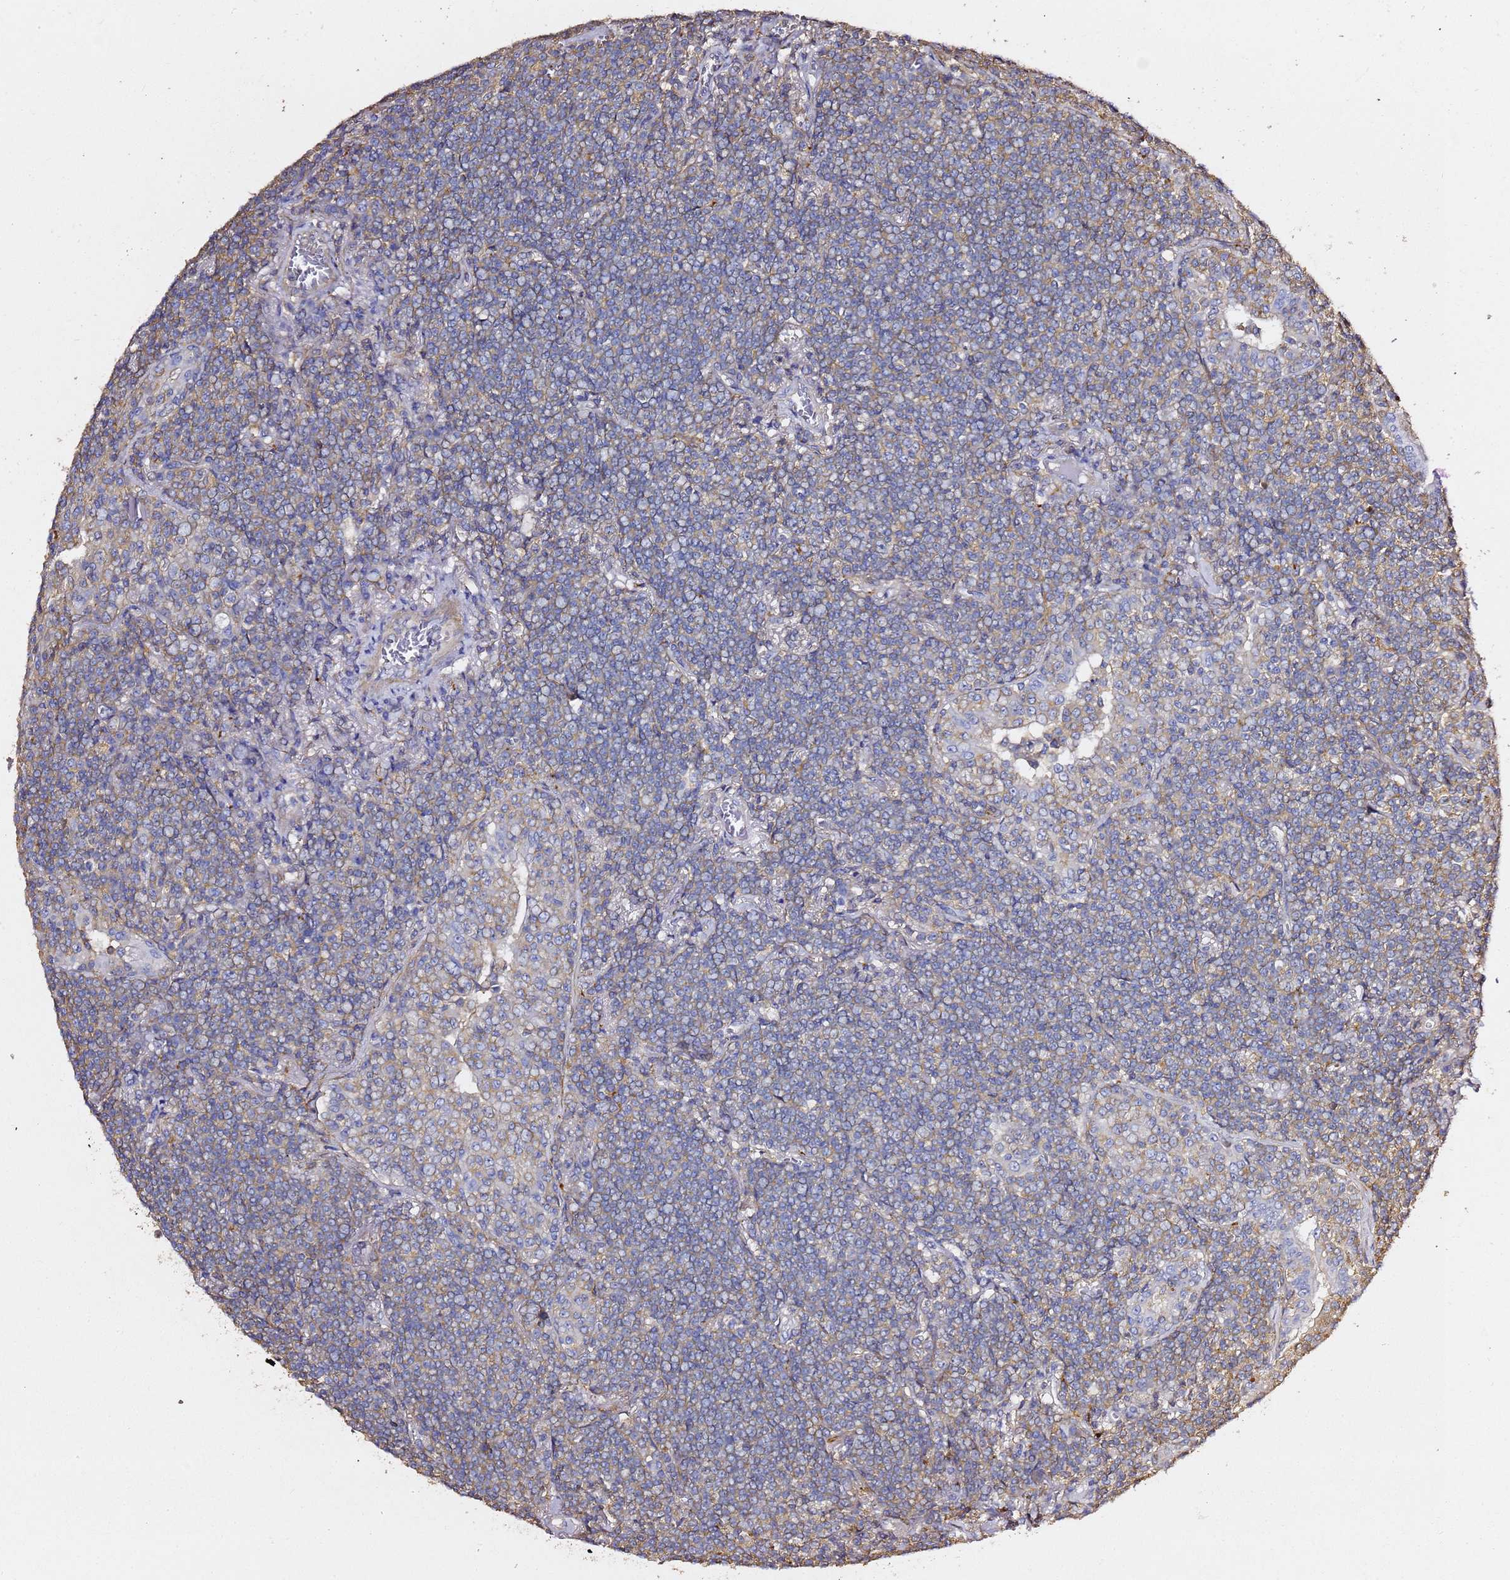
{"staining": {"intensity": "weak", "quantity": "<25%", "location": "cytoplasmic/membranous"}, "tissue": "lymphoma", "cell_type": "Tumor cells", "image_type": "cancer", "snomed": [{"axis": "morphology", "description": "Malignant lymphoma, non-Hodgkin's type, Low grade"}, {"axis": "topography", "description": "Lung"}], "caption": "Immunohistochemical staining of low-grade malignant lymphoma, non-Hodgkin's type reveals no significant expression in tumor cells.", "gene": "ZFP36L2", "patient": {"sex": "female", "age": 71}}